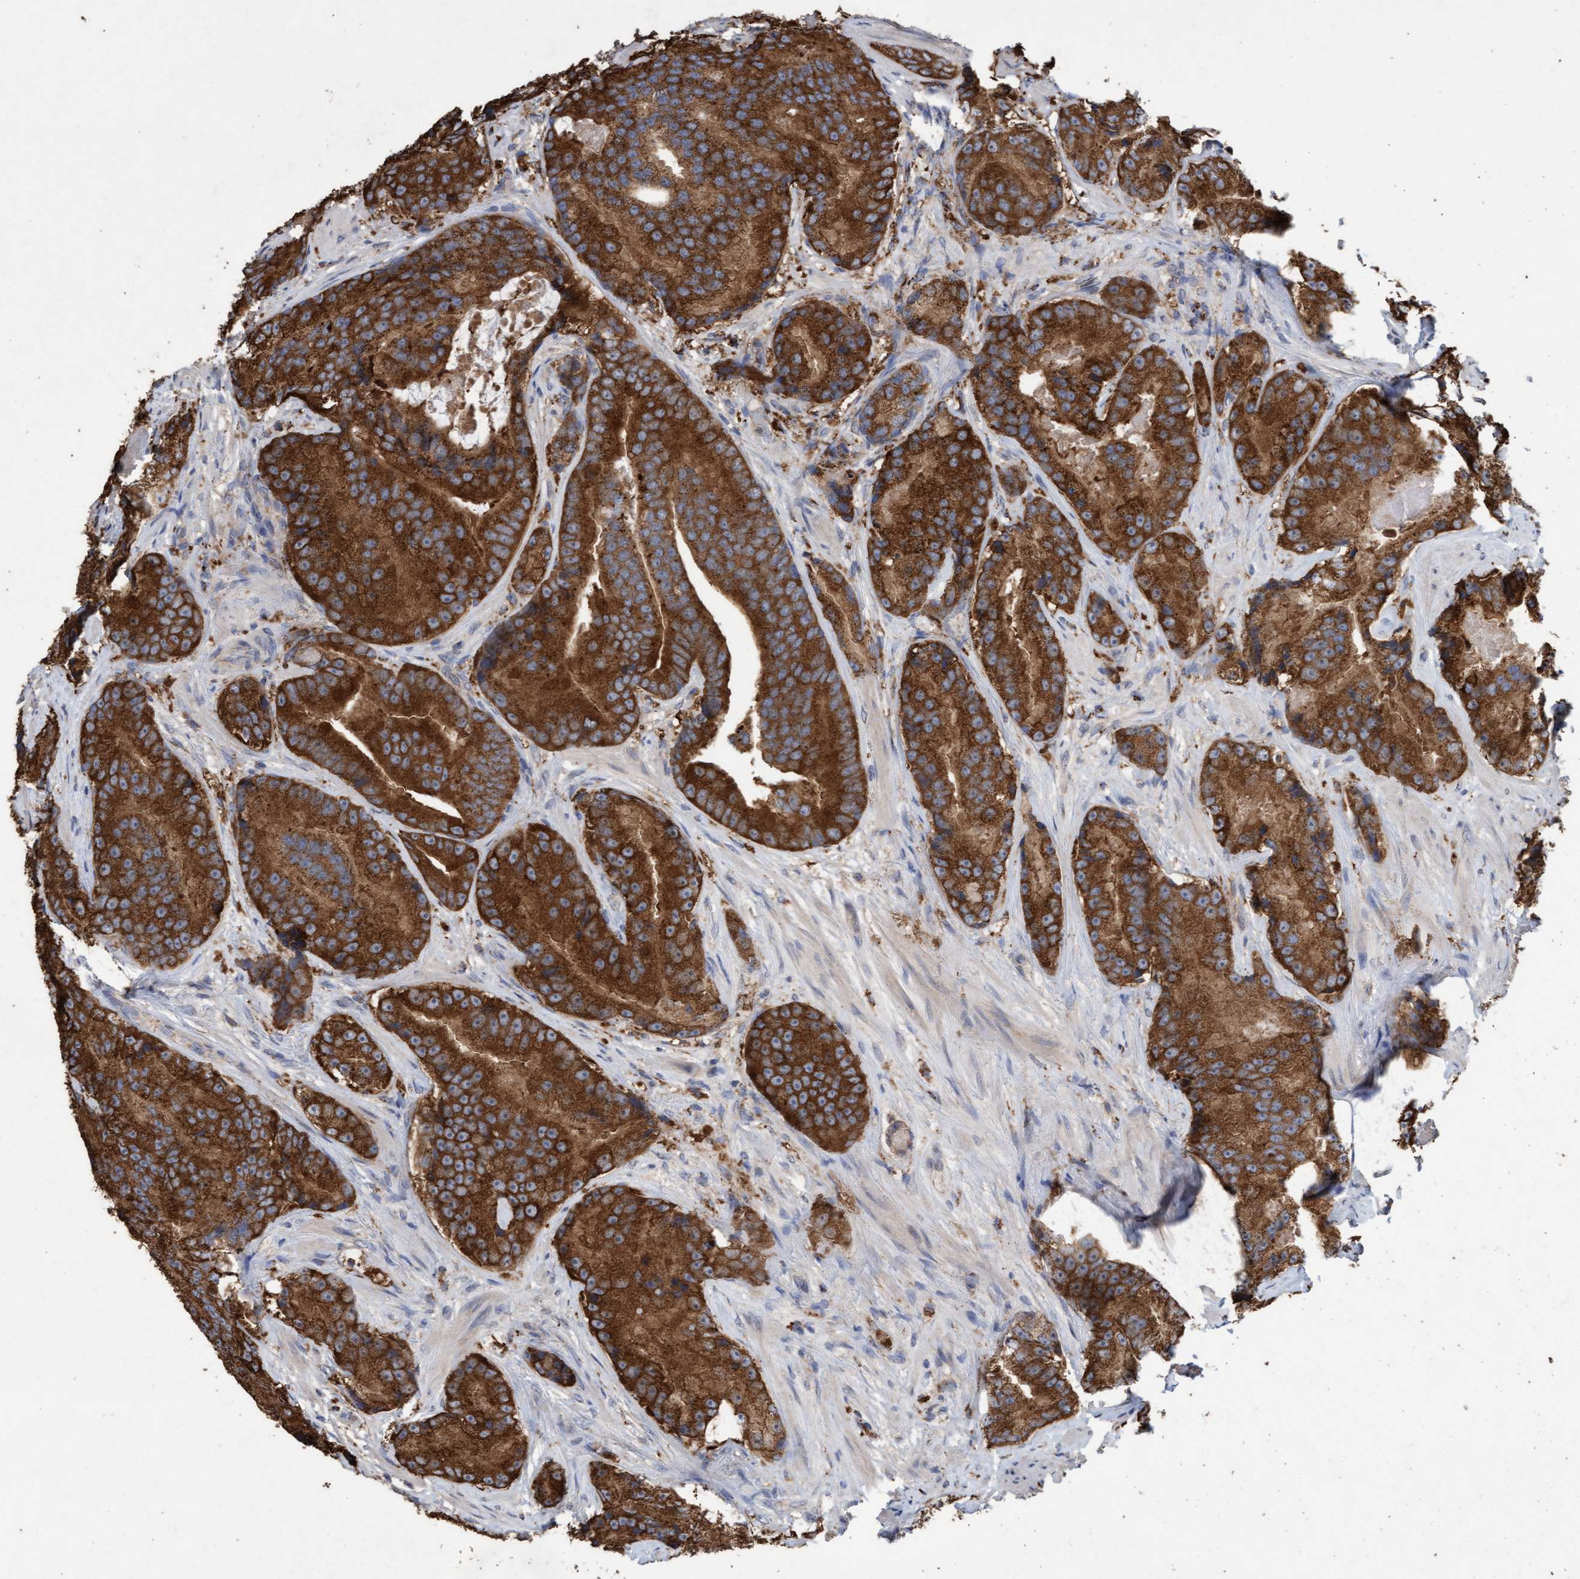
{"staining": {"intensity": "strong", "quantity": ">75%", "location": "cytoplasmic/membranous"}, "tissue": "prostate cancer", "cell_type": "Tumor cells", "image_type": "cancer", "snomed": [{"axis": "morphology", "description": "Adenocarcinoma, High grade"}, {"axis": "topography", "description": "Prostate"}], "caption": "Approximately >75% of tumor cells in adenocarcinoma (high-grade) (prostate) demonstrate strong cytoplasmic/membranous protein staining as visualized by brown immunohistochemical staining.", "gene": "ATPAF2", "patient": {"sex": "male", "age": 55}}